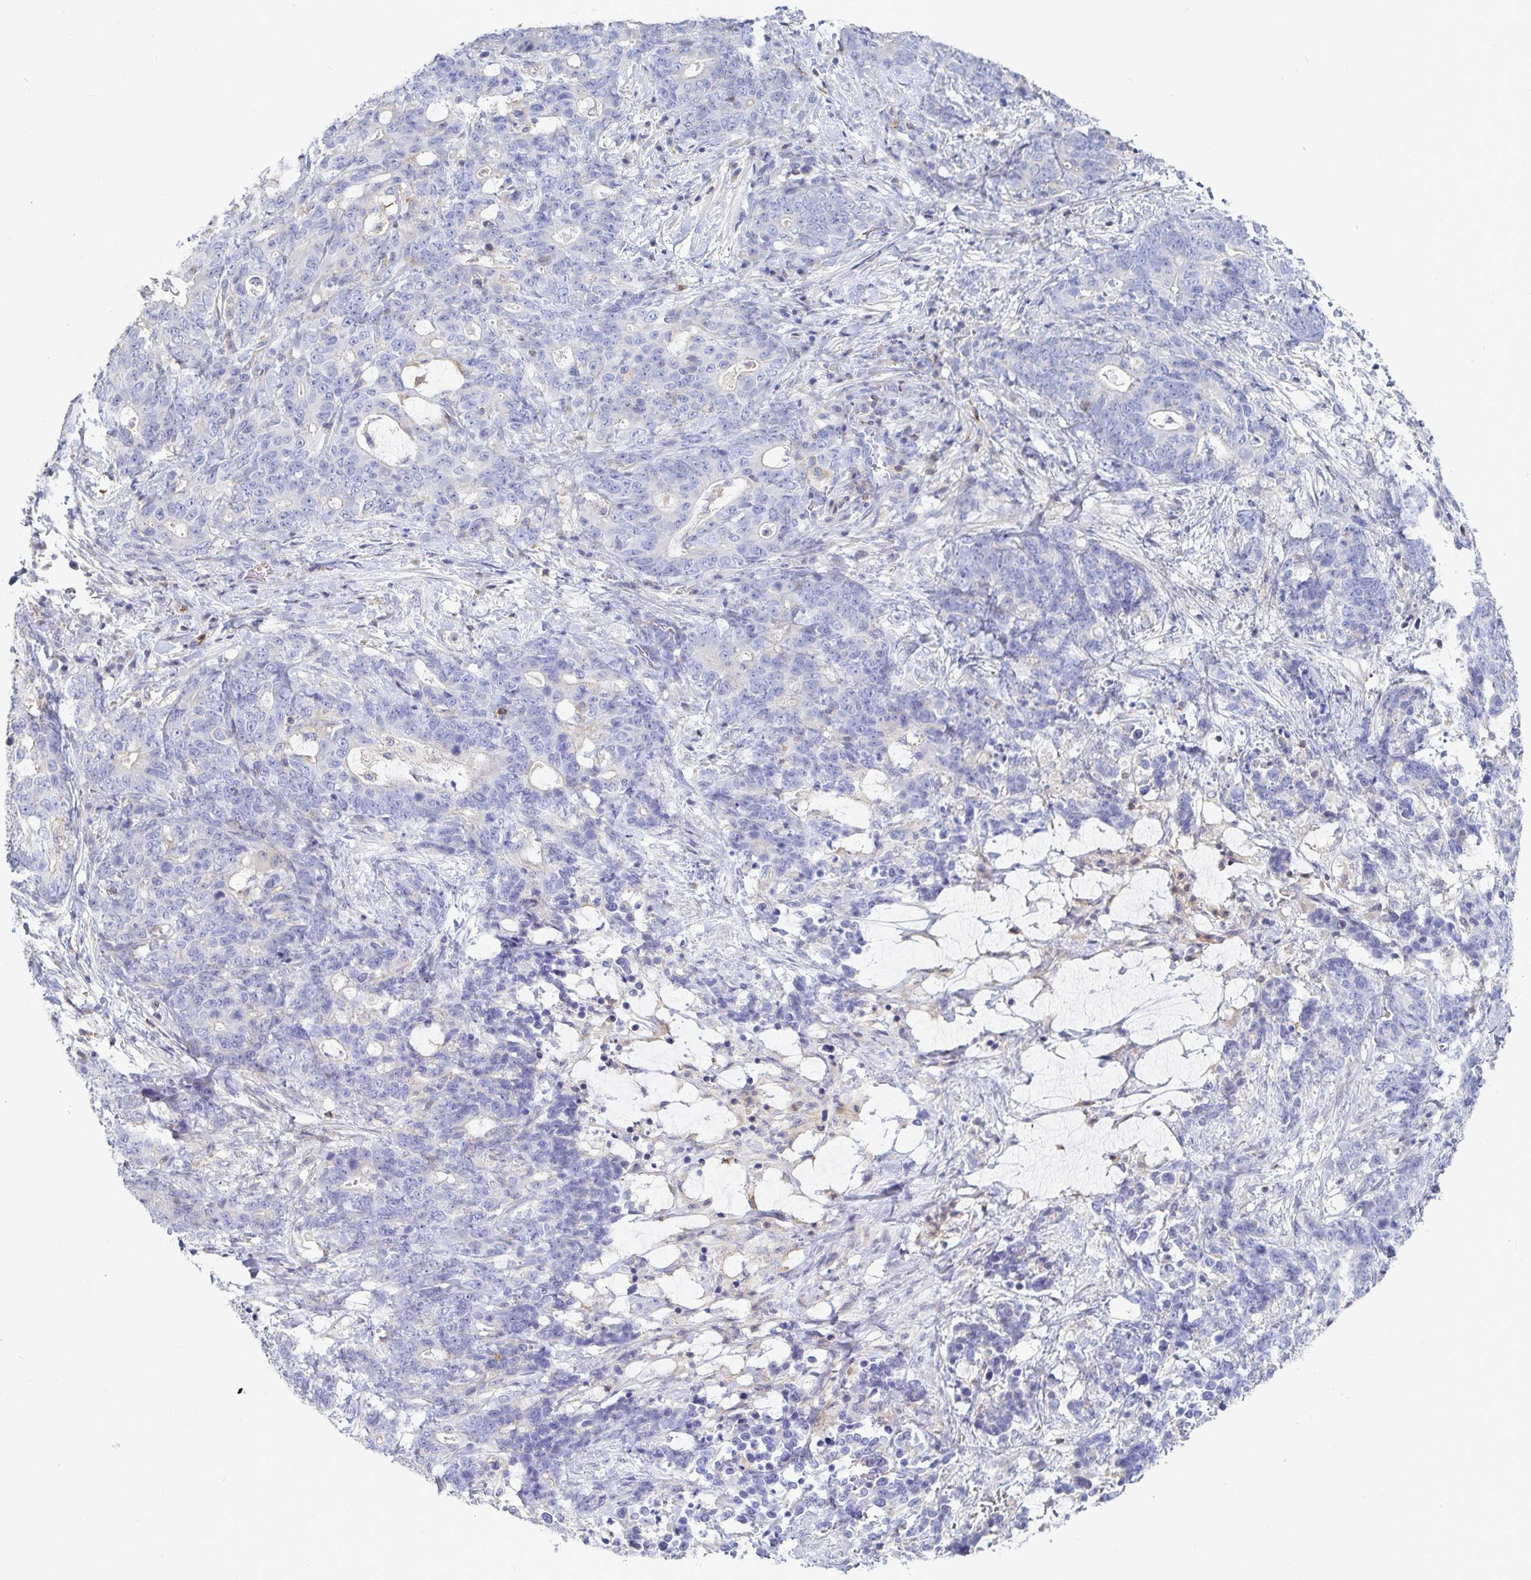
{"staining": {"intensity": "negative", "quantity": "none", "location": "none"}, "tissue": "stomach cancer", "cell_type": "Tumor cells", "image_type": "cancer", "snomed": [{"axis": "morphology", "description": "Normal tissue, NOS"}, {"axis": "morphology", "description": "Adenocarcinoma, NOS"}, {"axis": "topography", "description": "Stomach"}], "caption": "The image shows no staining of tumor cells in stomach cancer (adenocarcinoma). (DAB IHC, high magnification).", "gene": "PIK3CD", "patient": {"sex": "female", "age": 64}}